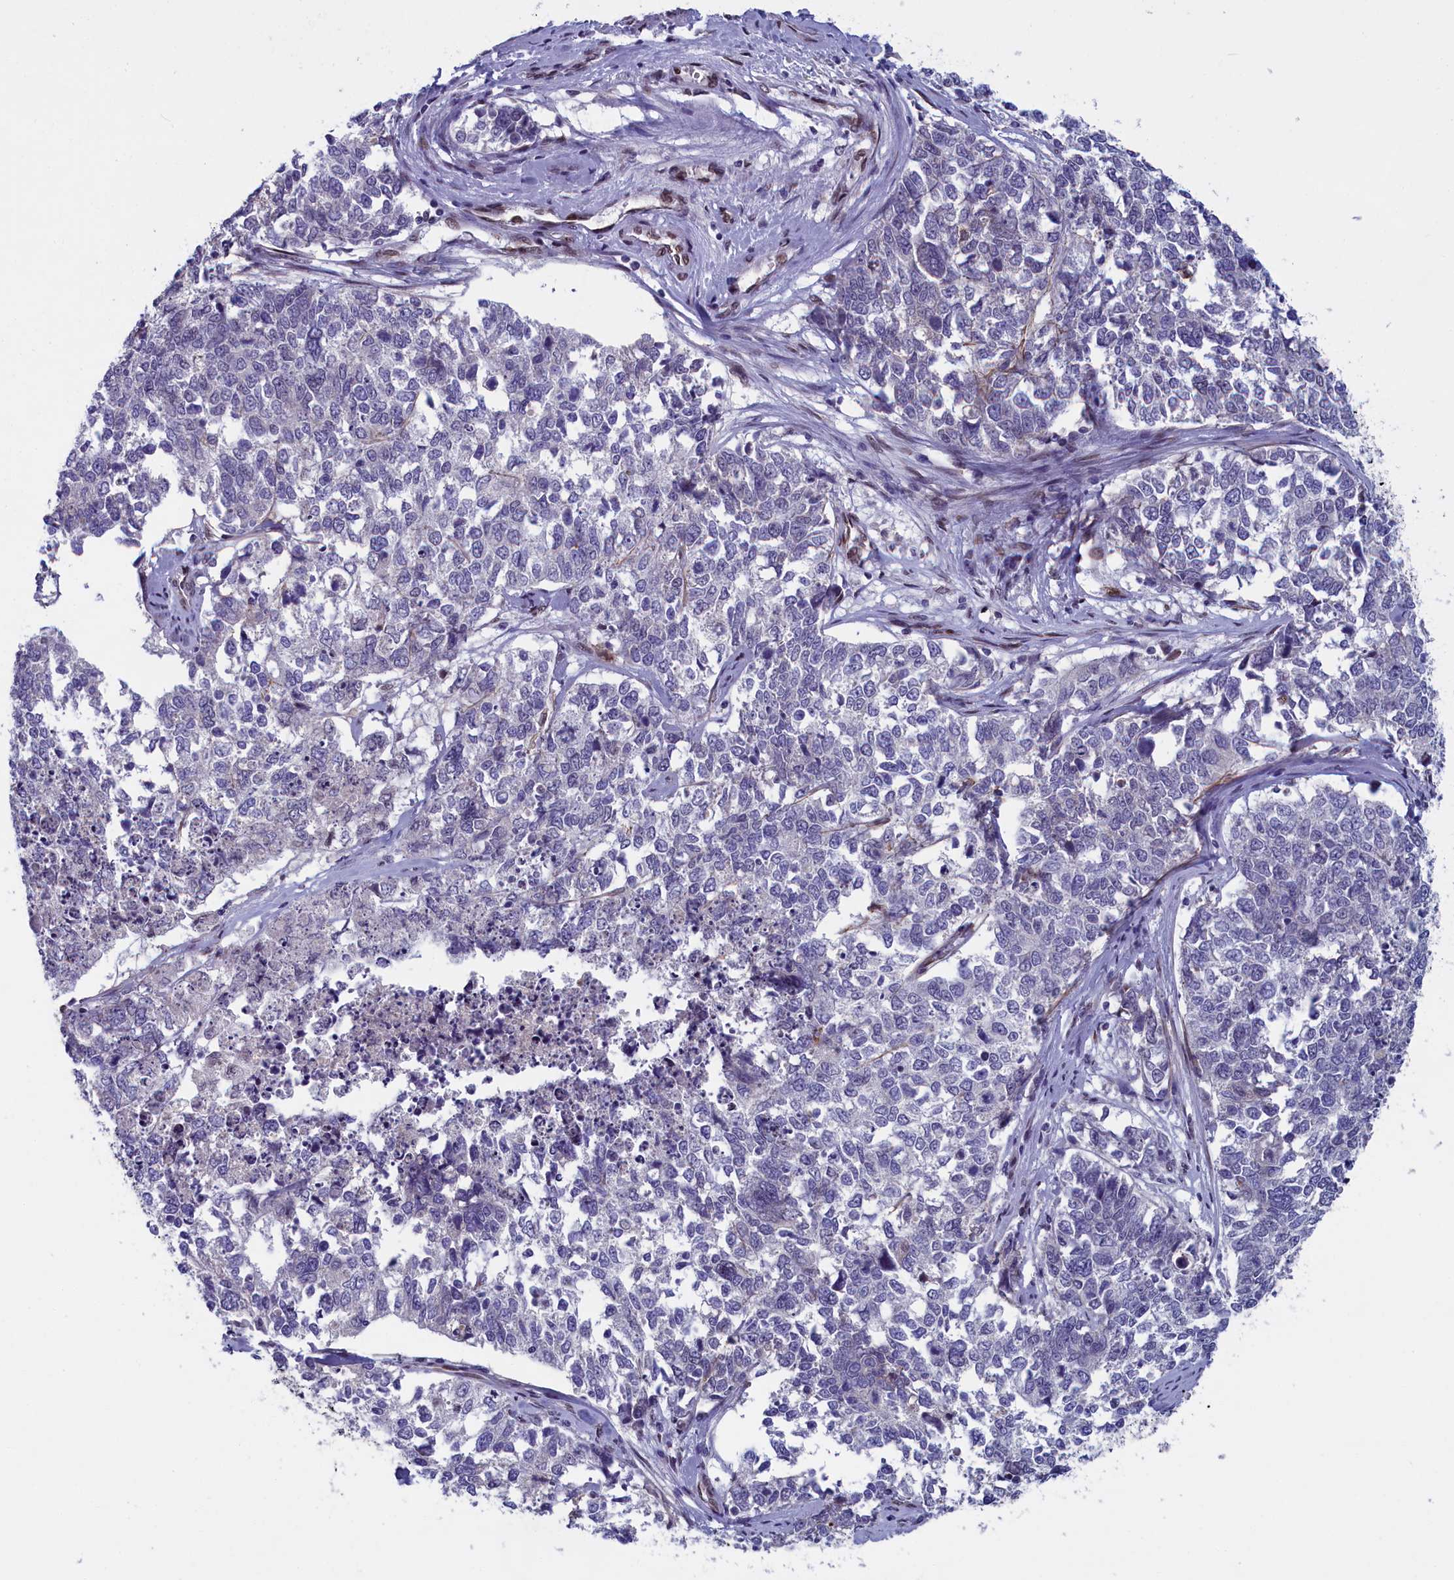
{"staining": {"intensity": "negative", "quantity": "none", "location": "none"}, "tissue": "cervical cancer", "cell_type": "Tumor cells", "image_type": "cancer", "snomed": [{"axis": "morphology", "description": "Squamous cell carcinoma, NOS"}, {"axis": "topography", "description": "Cervix"}], "caption": "An image of human cervical cancer is negative for staining in tumor cells. The staining was performed using DAB (3,3'-diaminobenzidine) to visualize the protein expression in brown, while the nuclei were stained in blue with hematoxylin (Magnification: 20x).", "gene": "GPSM1", "patient": {"sex": "female", "age": 63}}